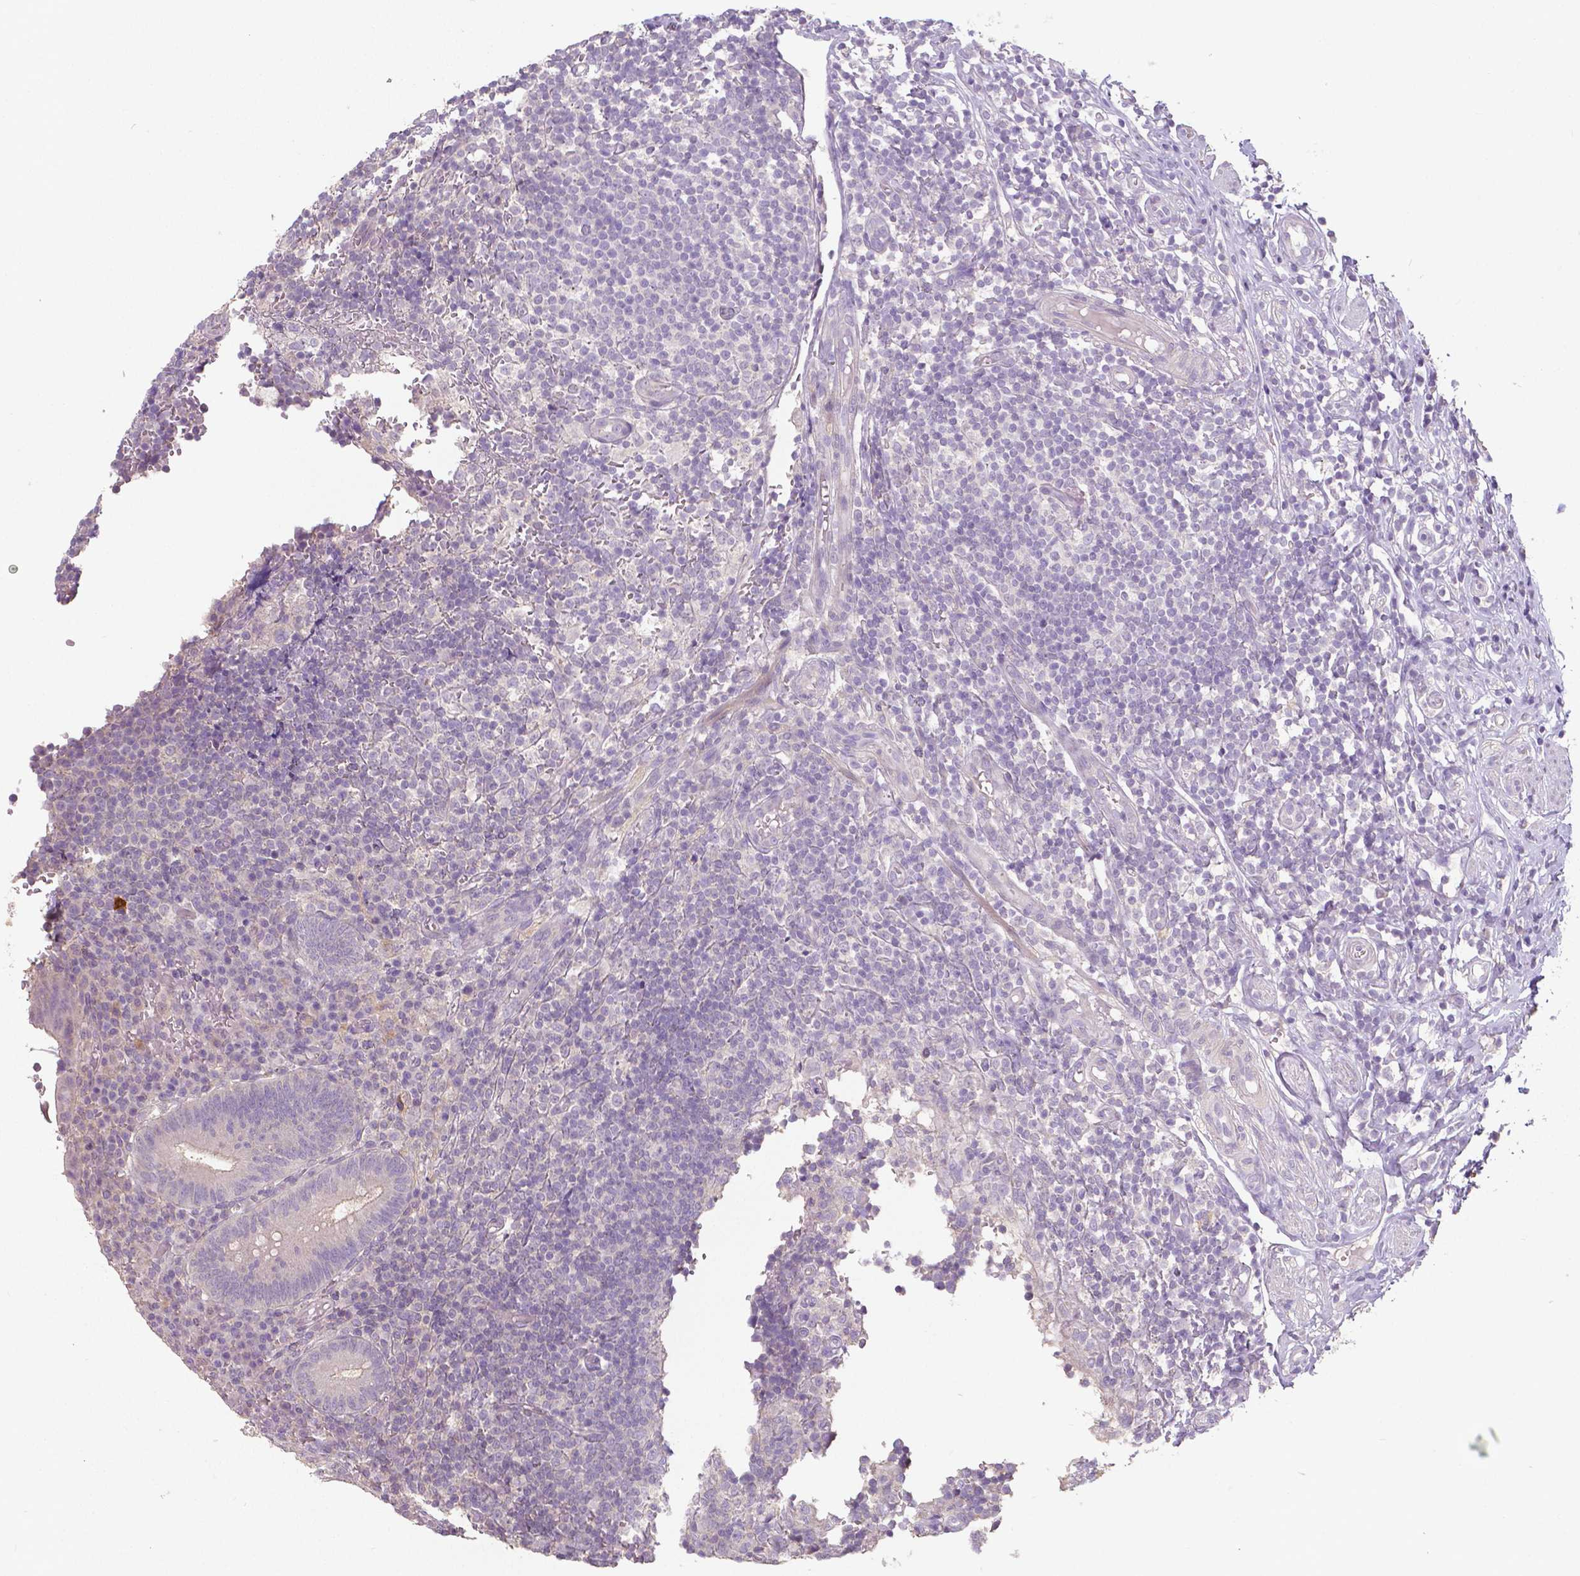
{"staining": {"intensity": "weak", "quantity": "<25%", "location": "cytoplasmic/membranous"}, "tissue": "appendix", "cell_type": "Glandular cells", "image_type": "normal", "snomed": [{"axis": "morphology", "description": "Normal tissue, NOS"}, {"axis": "topography", "description": "Appendix"}], "caption": "Normal appendix was stained to show a protein in brown. There is no significant positivity in glandular cells.", "gene": "CRMP1", "patient": {"sex": "male", "age": 18}}